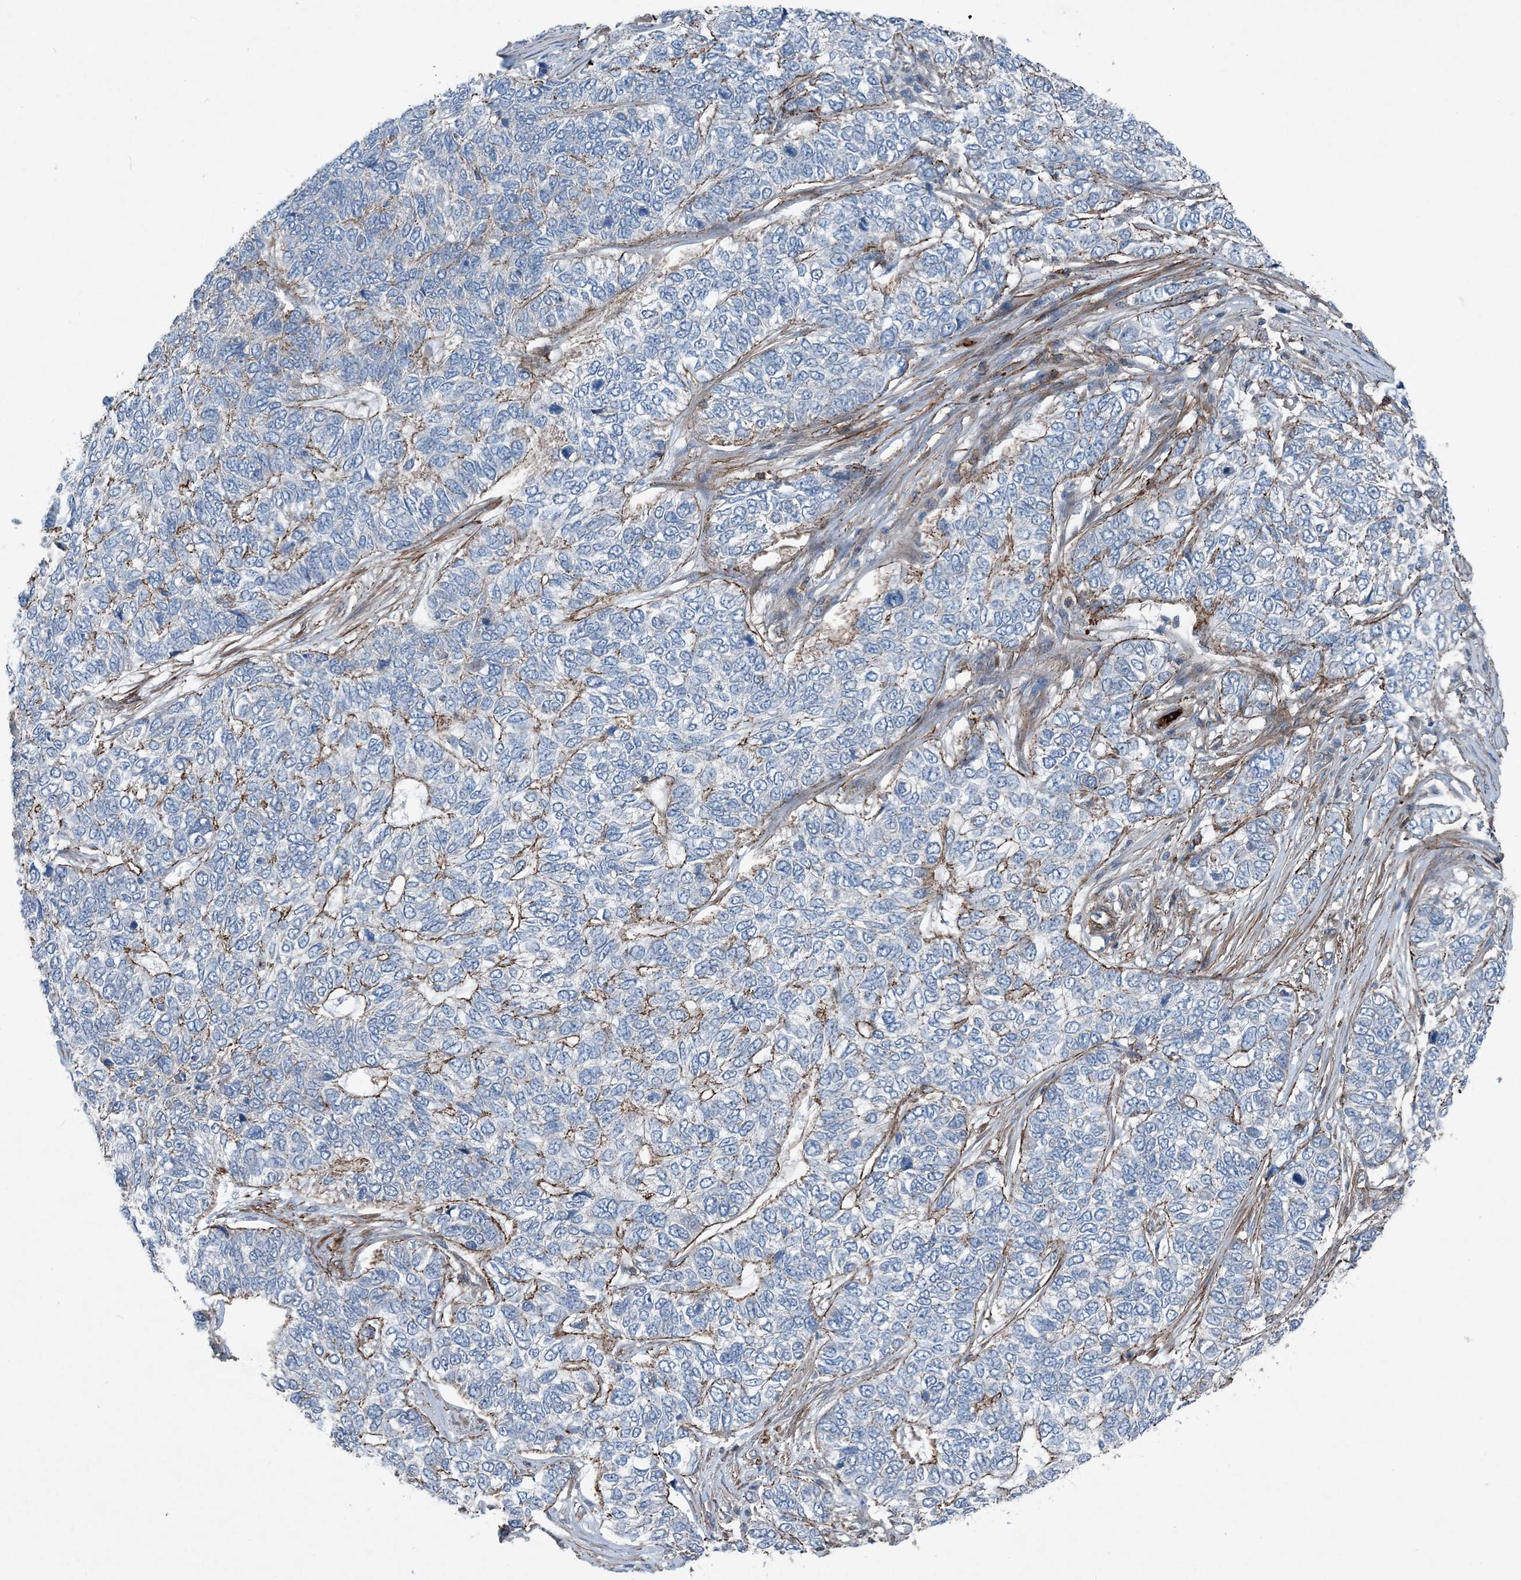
{"staining": {"intensity": "moderate", "quantity": "<25%", "location": "cytoplasmic/membranous"}, "tissue": "skin cancer", "cell_type": "Tumor cells", "image_type": "cancer", "snomed": [{"axis": "morphology", "description": "Basal cell carcinoma"}, {"axis": "topography", "description": "Skin"}], "caption": "This photomicrograph shows immunohistochemistry (IHC) staining of human skin cancer, with low moderate cytoplasmic/membranous expression in about <25% of tumor cells.", "gene": "DGUOK", "patient": {"sex": "female", "age": 65}}